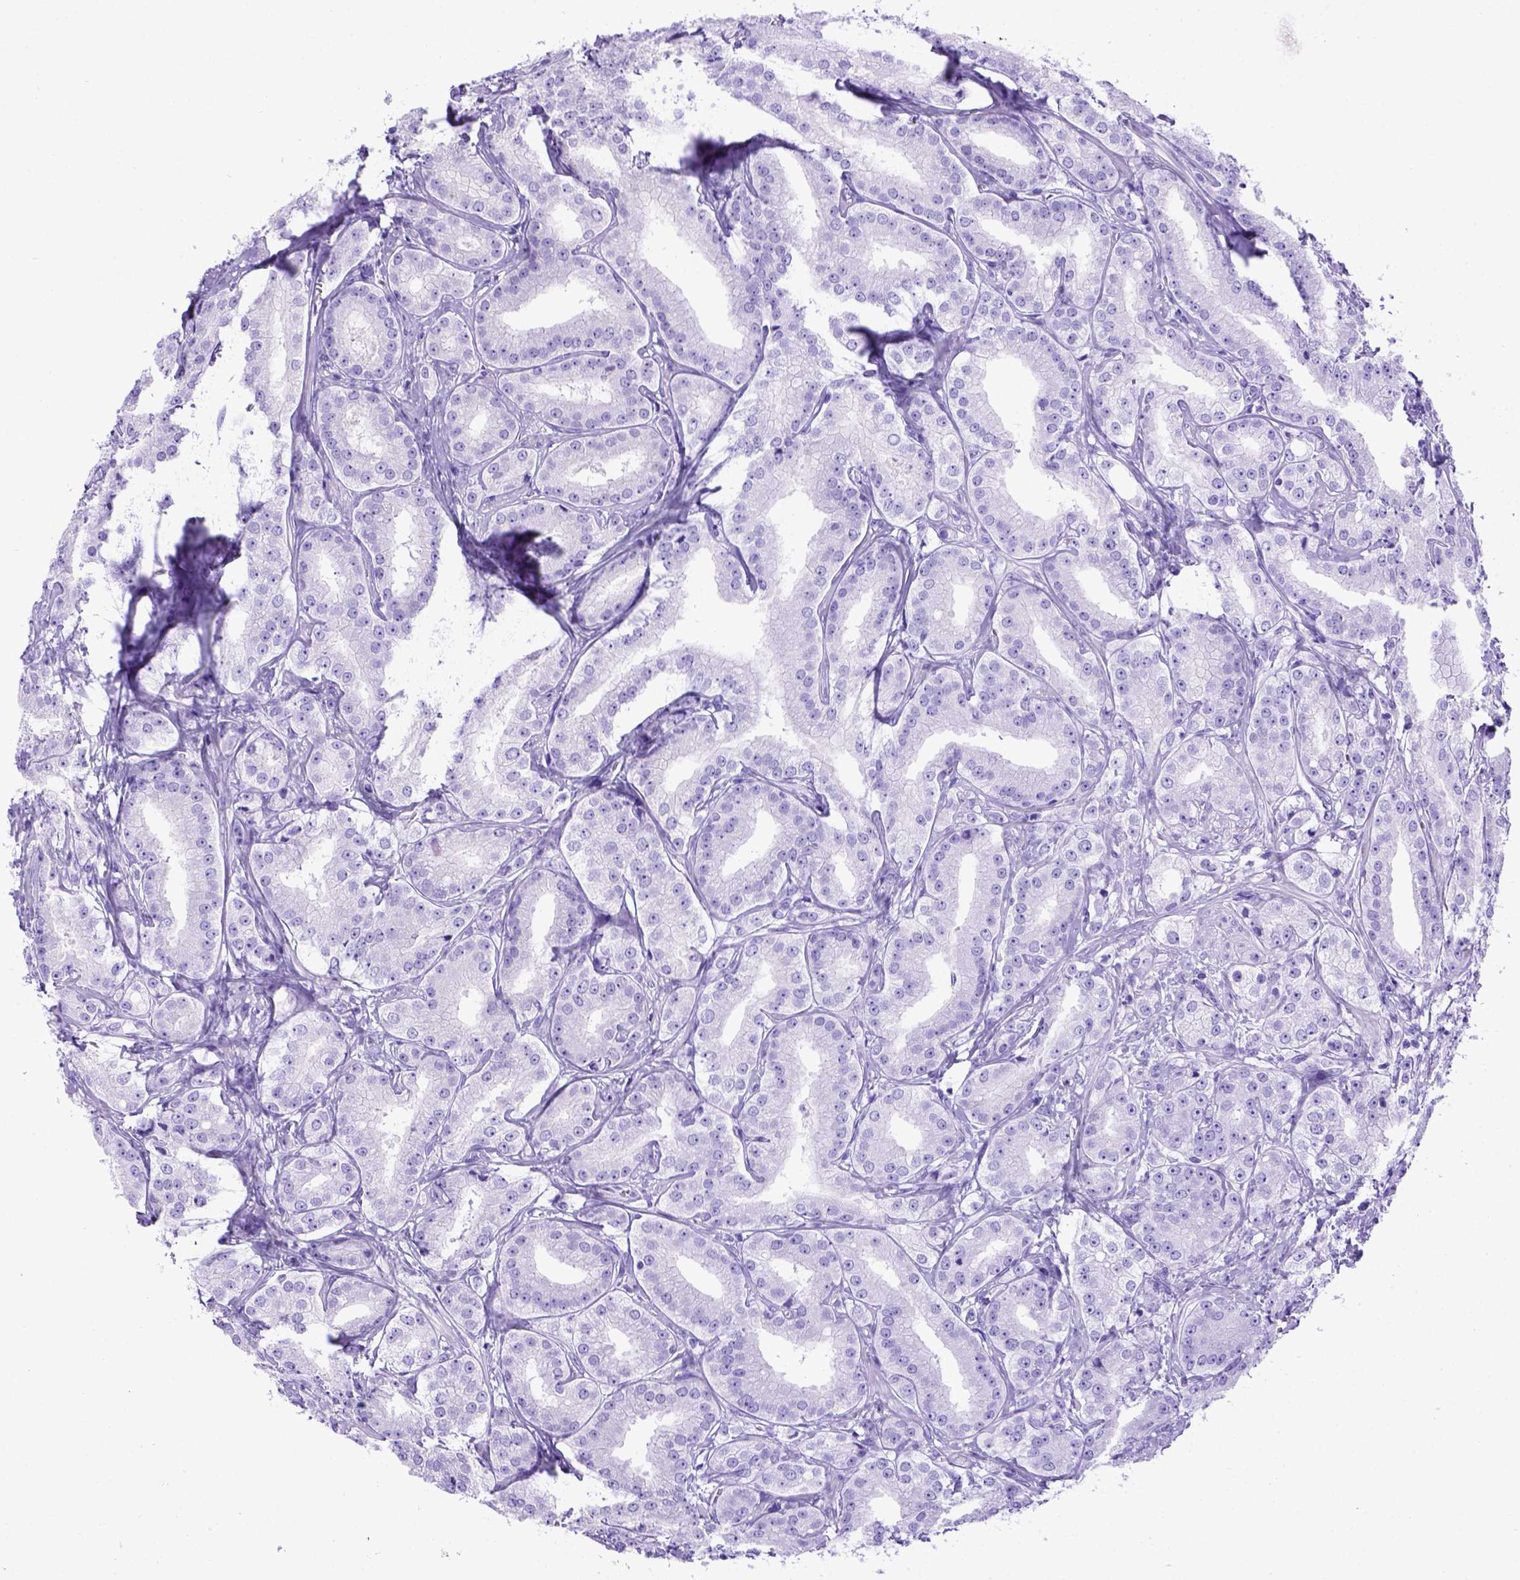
{"staining": {"intensity": "negative", "quantity": "none", "location": "none"}, "tissue": "prostate cancer", "cell_type": "Tumor cells", "image_type": "cancer", "snomed": [{"axis": "morphology", "description": "Adenocarcinoma, High grade"}, {"axis": "topography", "description": "Prostate"}], "caption": "The image reveals no staining of tumor cells in prostate cancer.", "gene": "MEOX2", "patient": {"sex": "male", "age": 64}}